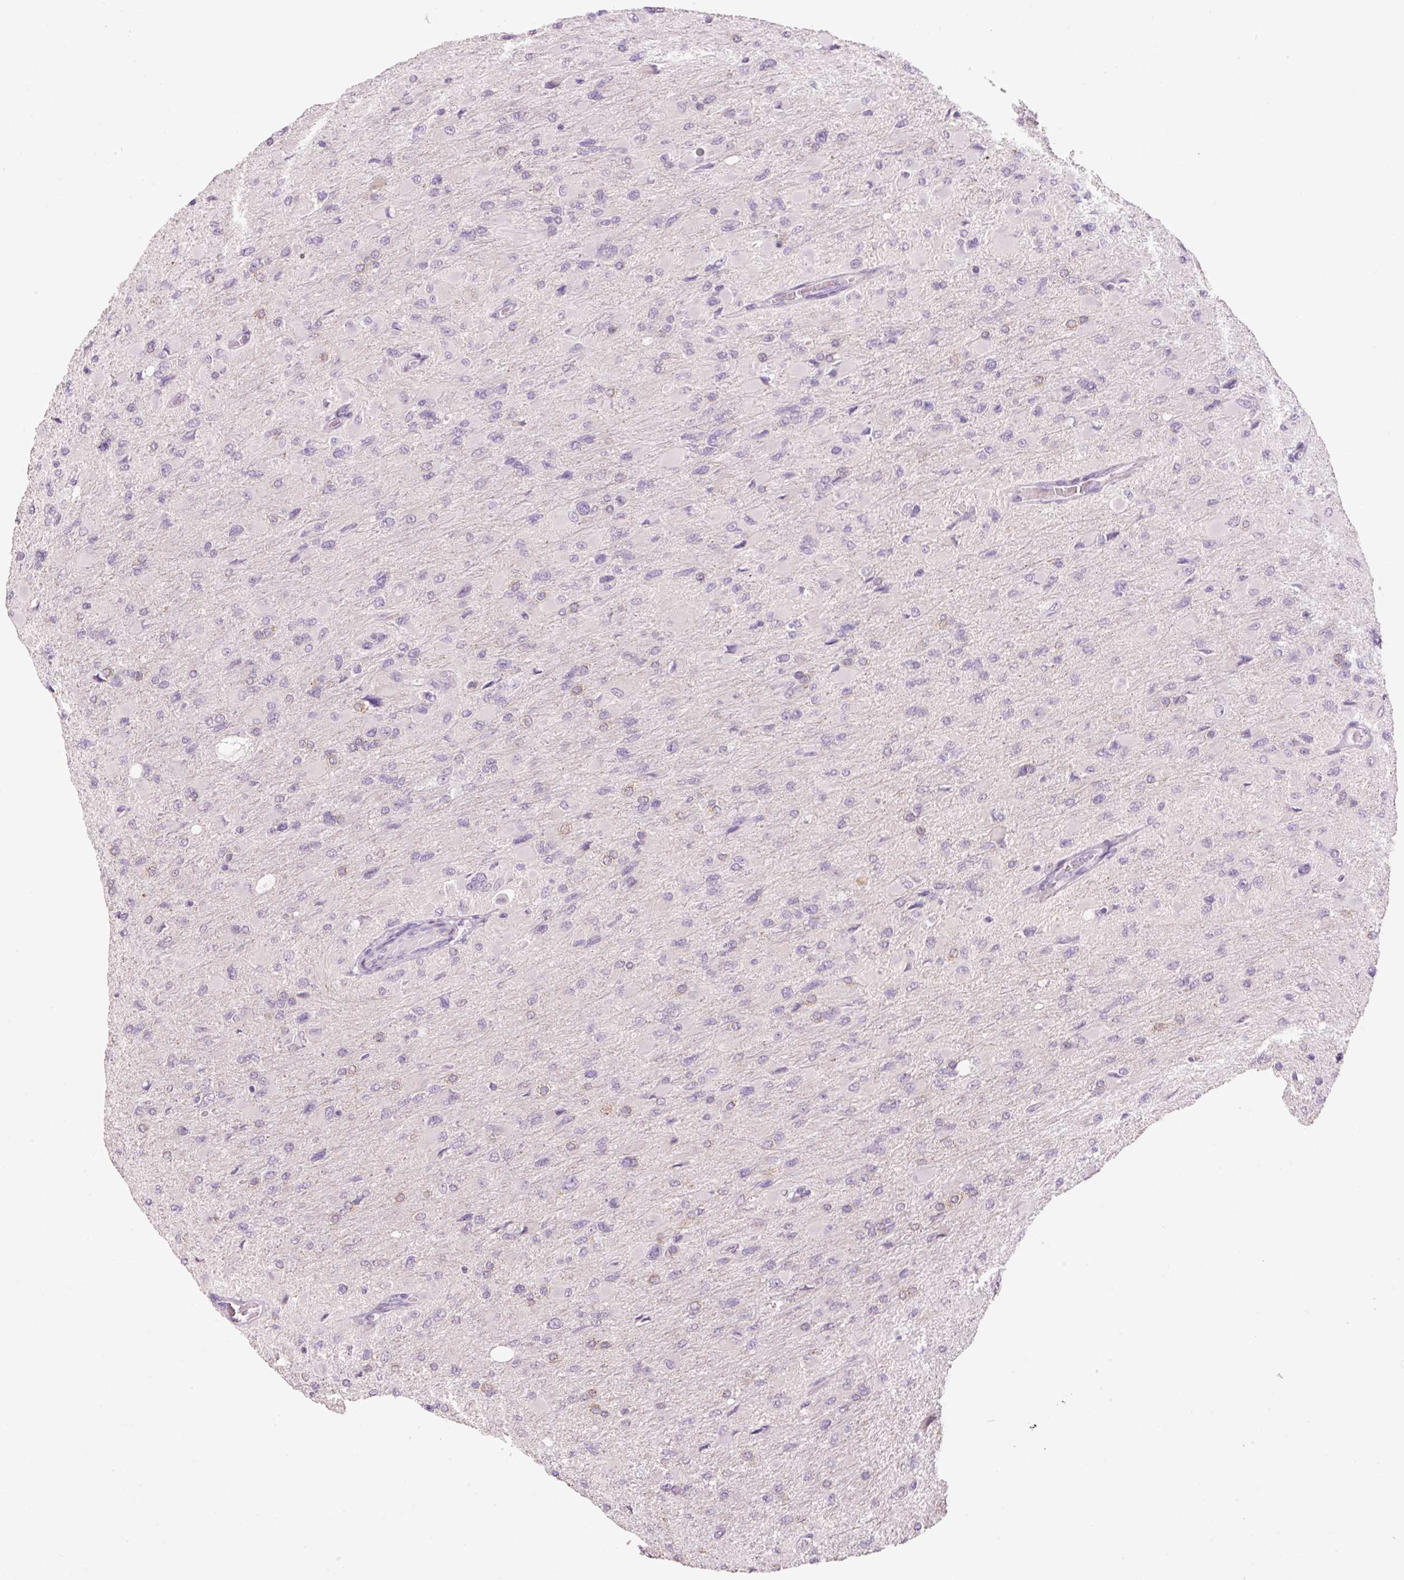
{"staining": {"intensity": "negative", "quantity": "none", "location": "none"}, "tissue": "glioma", "cell_type": "Tumor cells", "image_type": "cancer", "snomed": [{"axis": "morphology", "description": "Glioma, malignant, High grade"}, {"axis": "topography", "description": "Cerebral cortex"}], "caption": "Histopathology image shows no protein staining in tumor cells of glioma tissue.", "gene": "HAX1", "patient": {"sex": "female", "age": 36}}